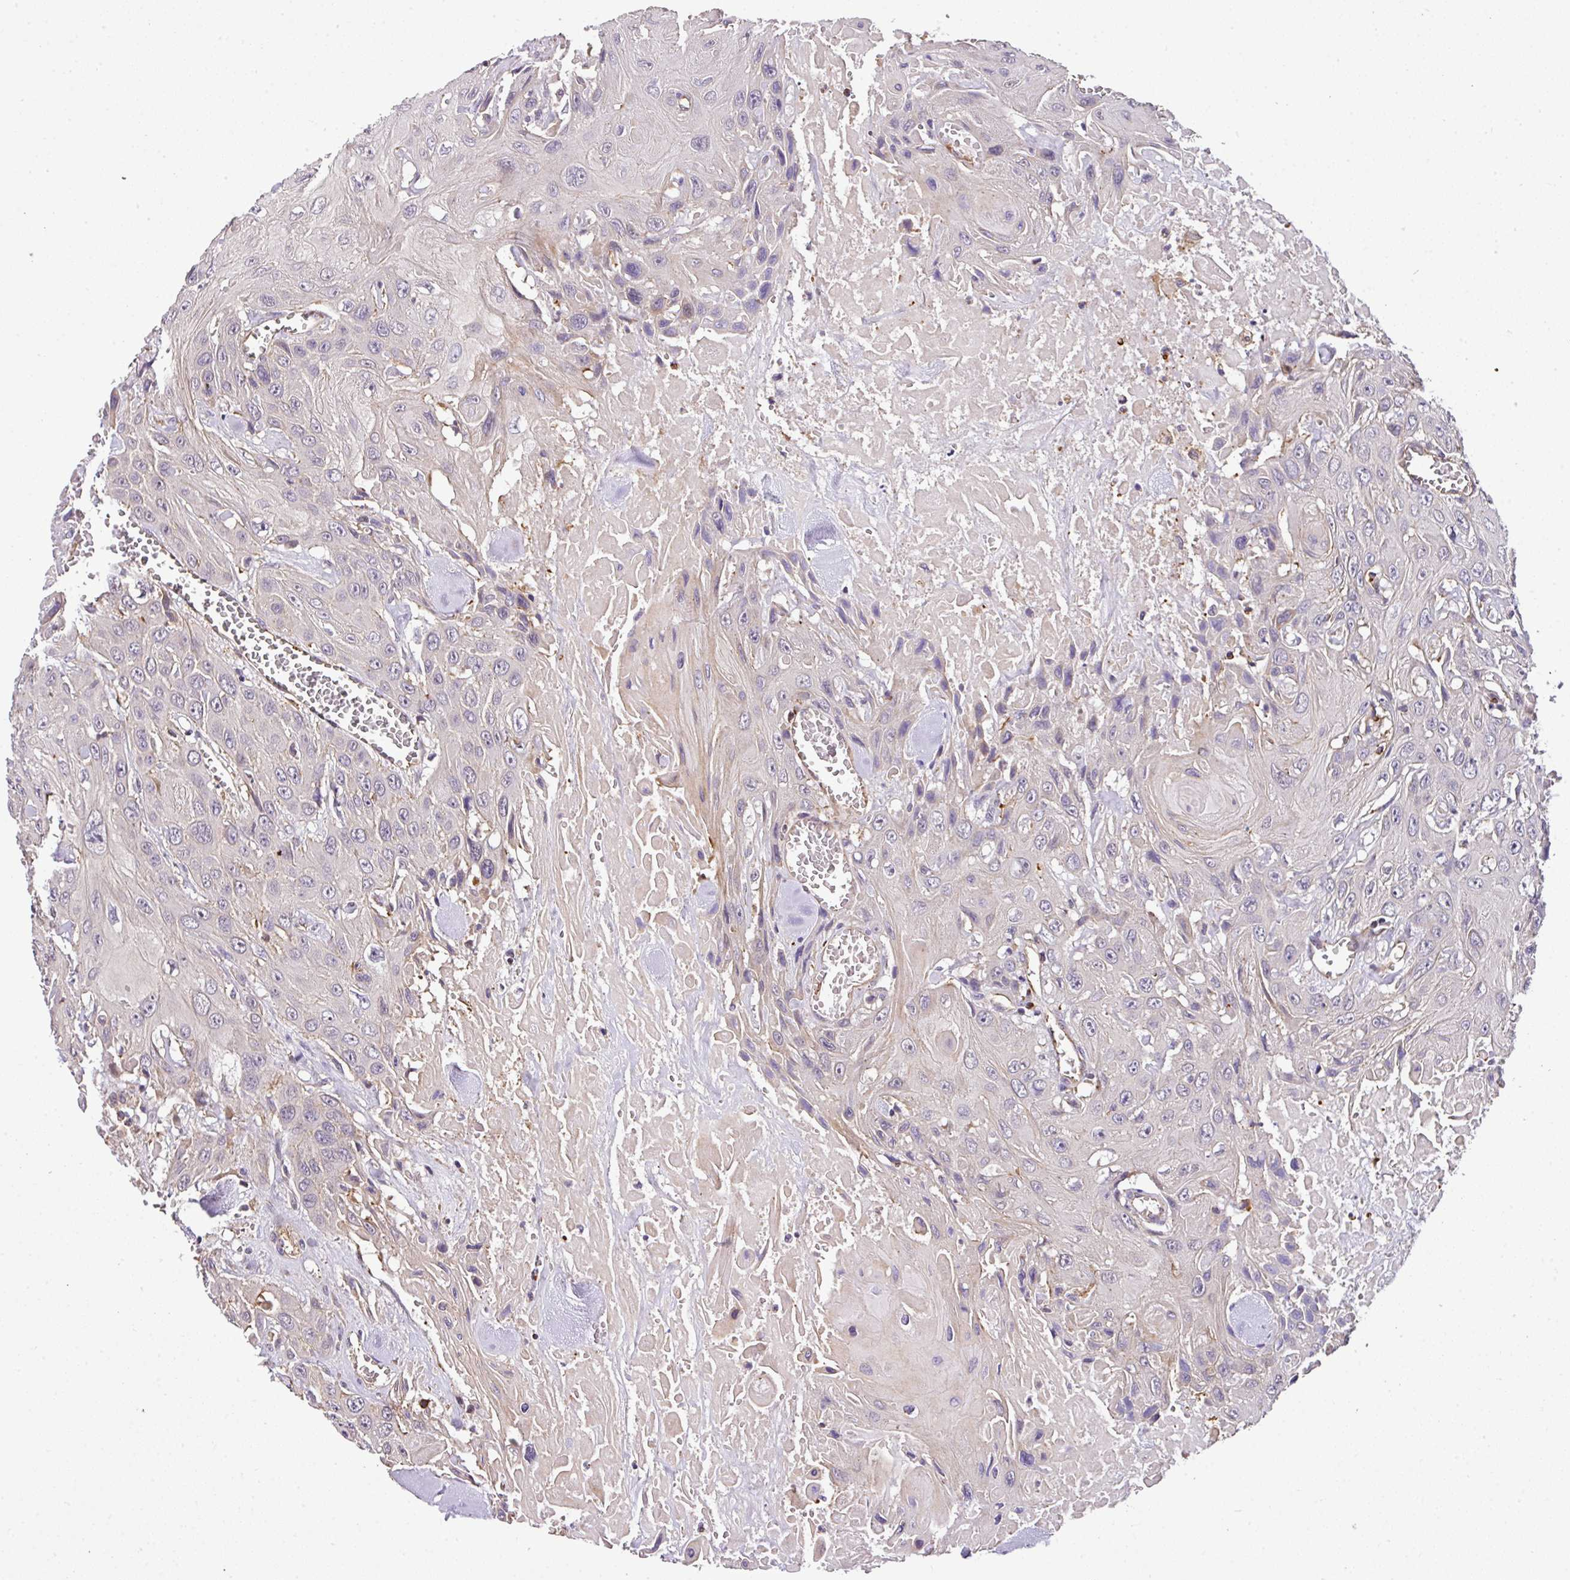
{"staining": {"intensity": "negative", "quantity": "none", "location": "none"}, "tissue": "head and neck cancer", "cell_type": "Tumor cells", "image_type": "cancer", "snomed": [{"axis": "morphology", "description": "Squamous cell carcinoma, NOS"}, {"axis": "topography", "description": "Head-Neck"}], "caption": "Tumor cells show no significant positivity in squamous cell carcinoma (head and neck).", "gene": "CASS4", "patient": {"sex": "male", "age": 81}}